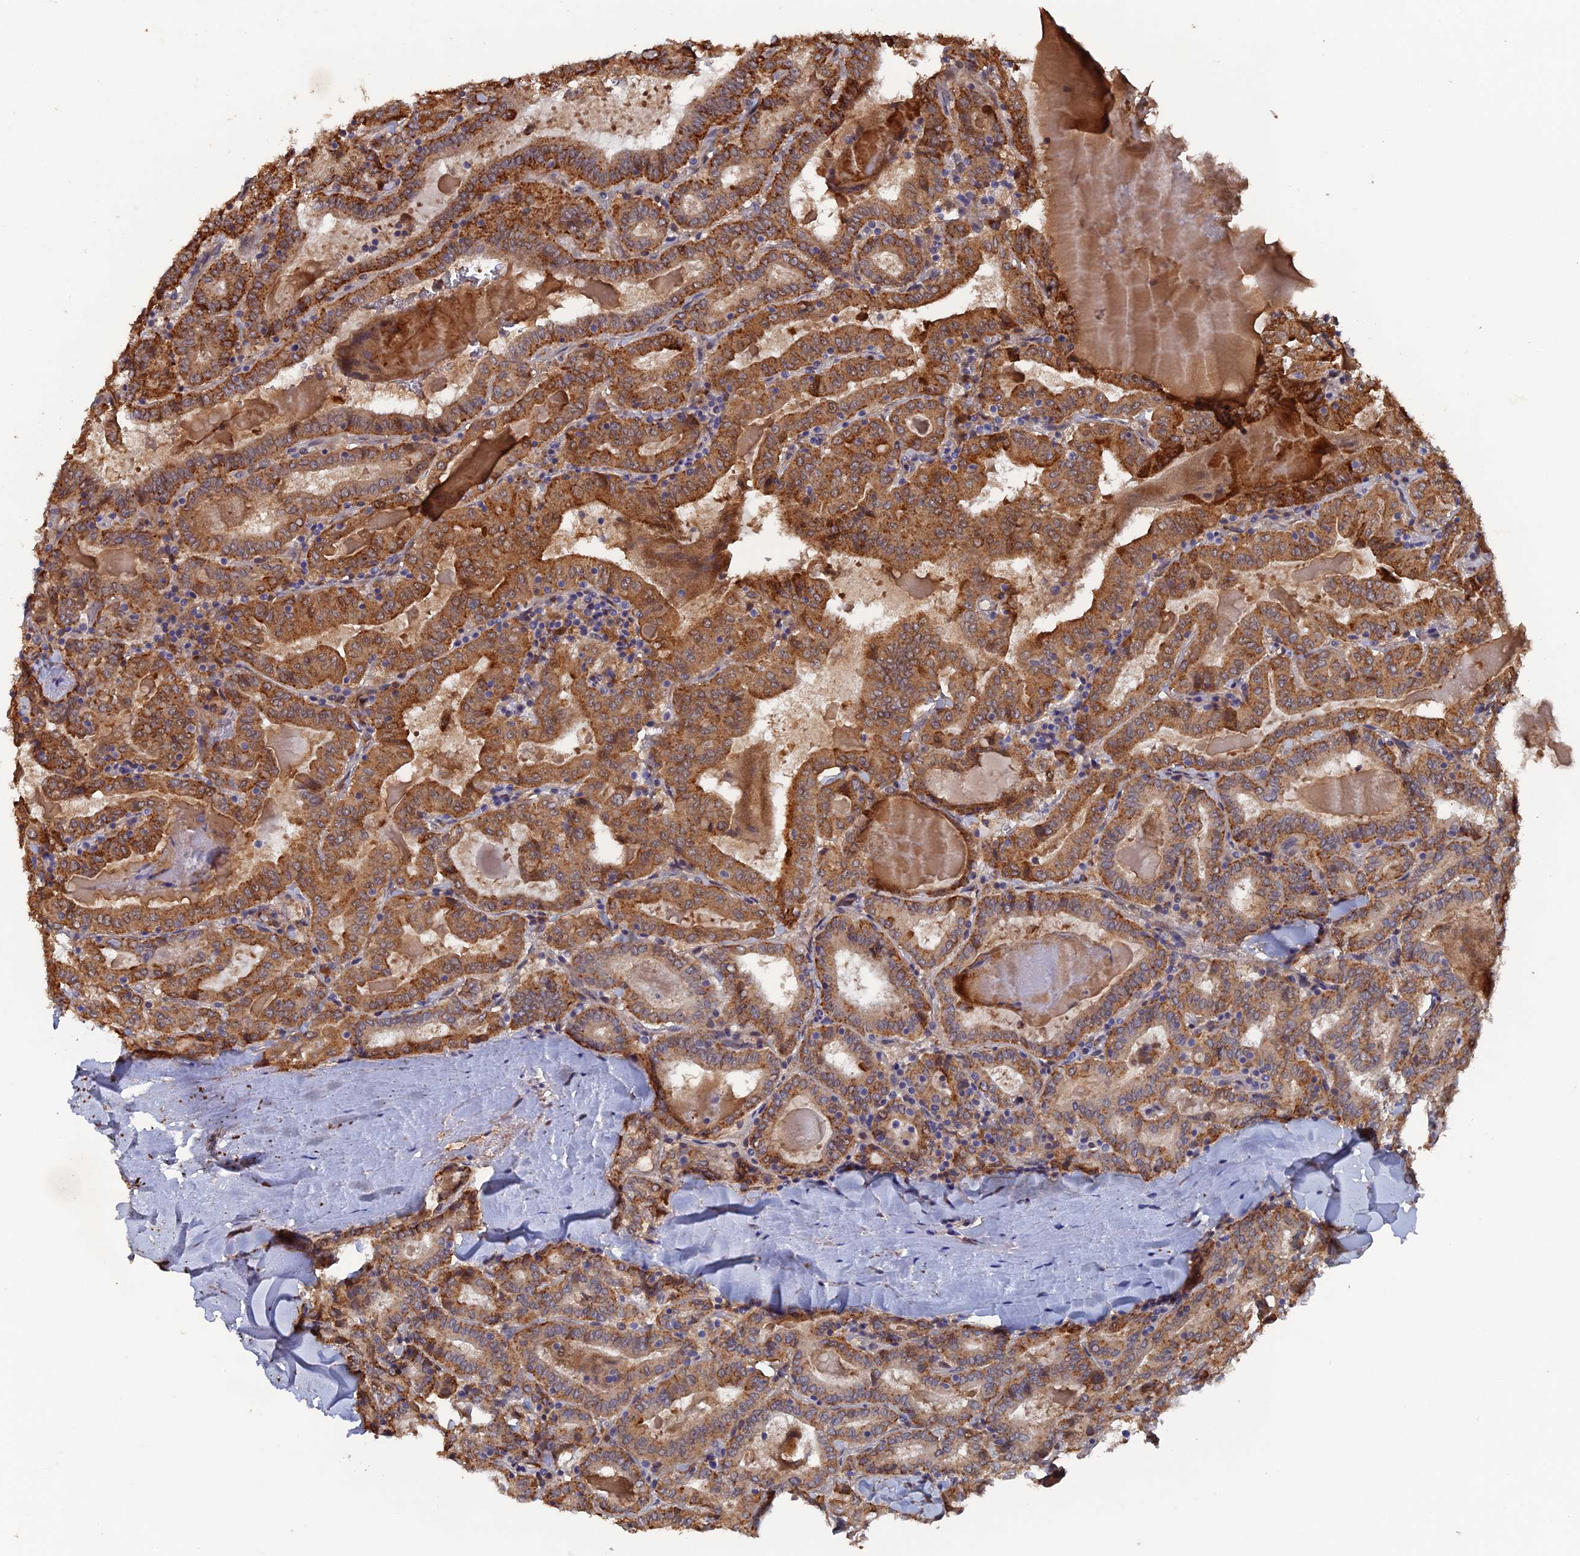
{"staining": {"intensity": "moderate", "quantity": ">75%", "location": "cytoplasmic/membranous"}, "tissue": "thyroid cancer", "cell_type": "Tumor cells", "image_type": "cancer", "snomed": [{"axis": "morphology", "description": "Papillary adenocarcinoma, NOS"}, {"axis": "topography", "description": "Thyroid gland"}], "caption": "Thyroid cancer (papillary adenocarcinoma) tissue shows moderate cytoplasmic/membranous staining in about >75% of tumor cells The staining is performed using DAB (3,3'-diaminobenzidine) brown chromogen to label protein expression. The nuclei are counter-stained blue using hematoxylin.", "gene": "VPS37C", "patient": {"sex": "female", "age": 72}}